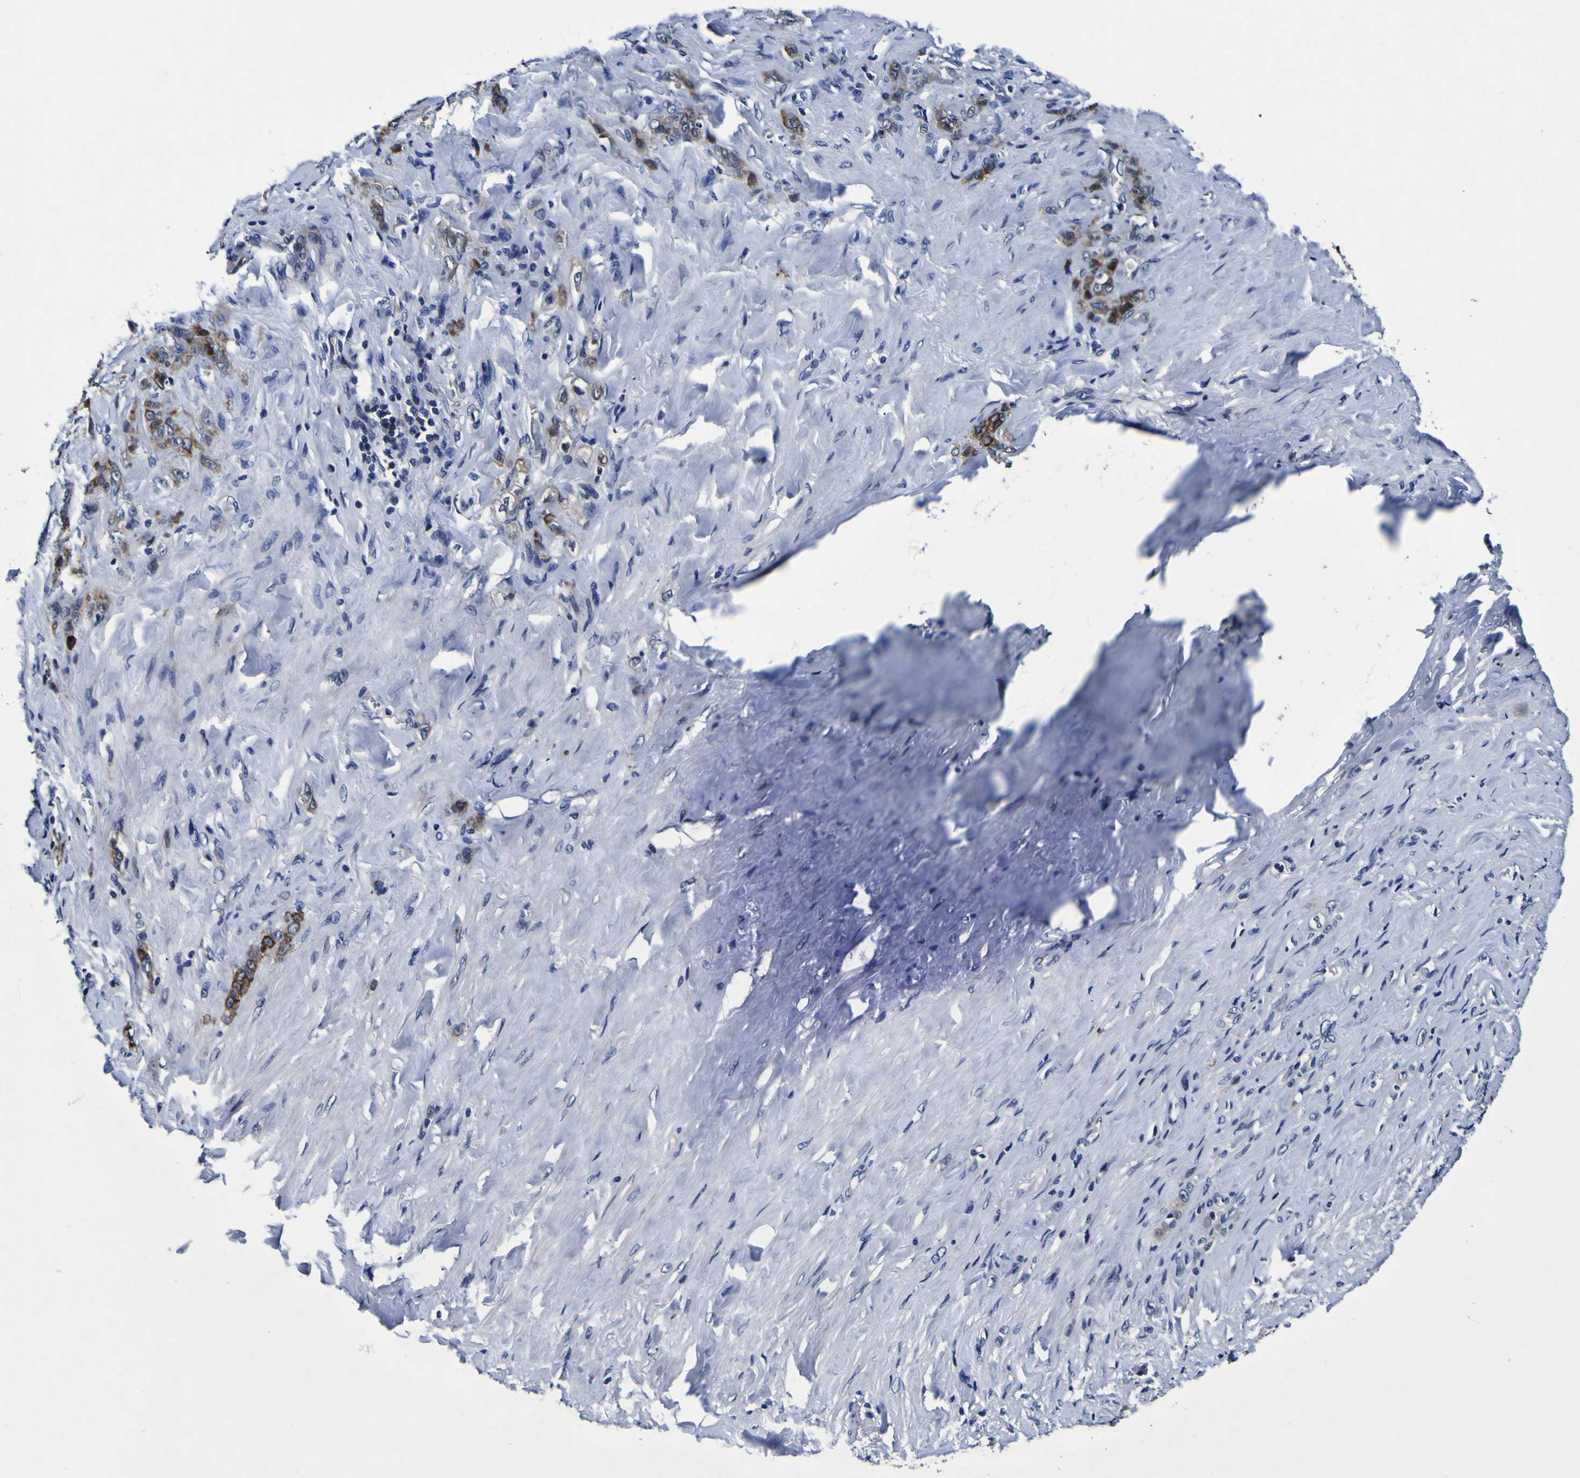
{"staining": {"intensity": "moderate", "quantity": ">75%", "location": "cytoplasmic/membranous"}, "tissue": "stomach cancer", "cell_type": "Tumor cells", "image_type": "cancer", "snomed": [{"axis": "morphology", "description": "Adenocarcinoma, NOS"}, {"axis": "topography", "description": "Stomach"}], "caption": "Protein staining demonstrates moderate cytoplasmic/membranous positivity in approximately >75% of tumor cells in stomach adenocarcinoma. (DAB IHC with brightfield microscopy, high magnification).", "gene": "SORCS1", "patient": {"sex": "male", "age": 82}}